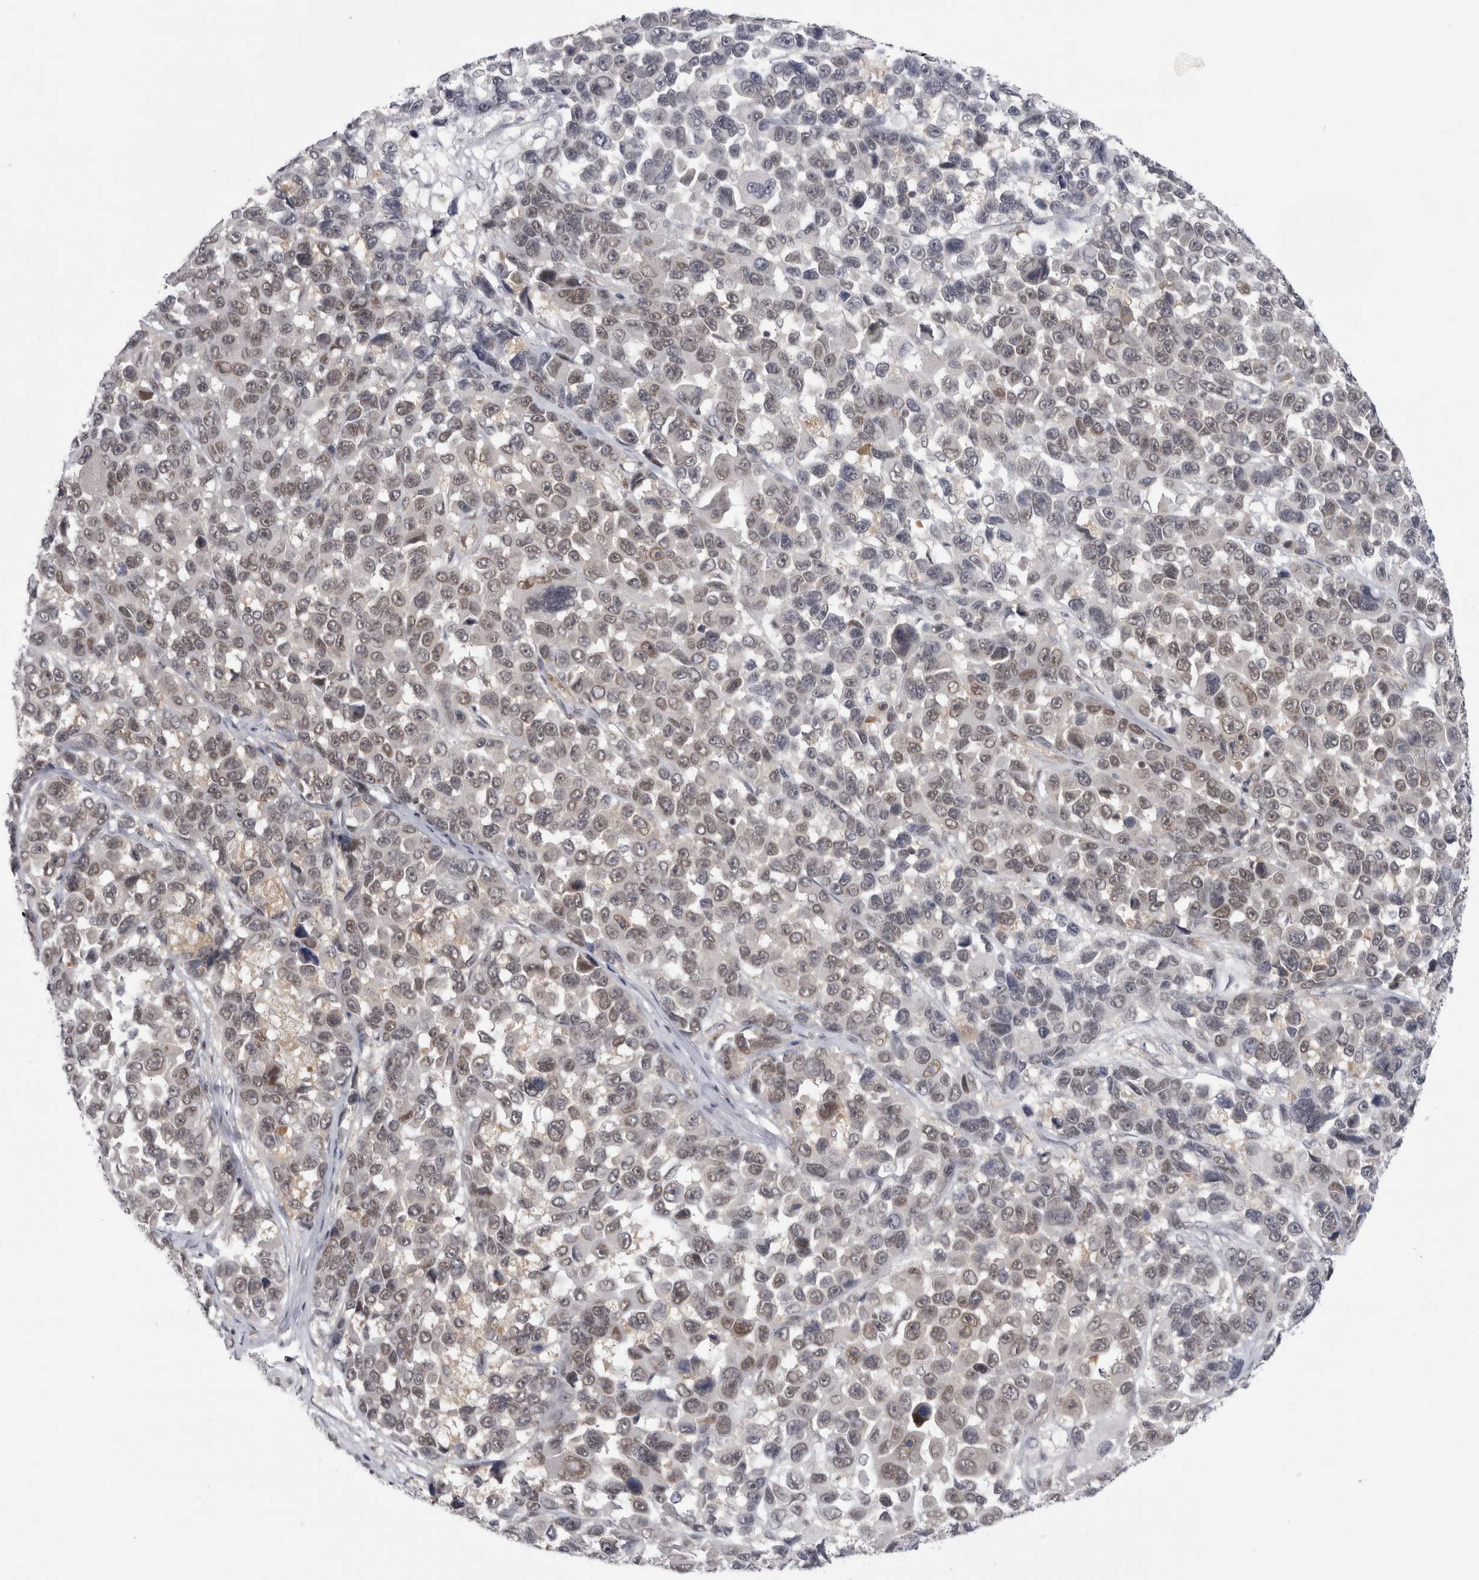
{"staining": {"intensity": "weak", "quantity": ">75%", "location": "nuclear"}, "tissue": "melanoma", "cell_type": "Tumor cells", "image_type": "cancer", "snomed": [{"axis": "morphology", "description": "Malignant melanoma, NOS"}, {"axis": "topography", "description": "Skin"}], "caption": "DAB (3,3'-diaminobenzidine) immunohistochemical staining of human malignant melanoma reveals weak nuclear protein staining in approximately >75% of tumor cells.", "gene": "PSMB2", "patient": {"sex": "male", "age": 53}}